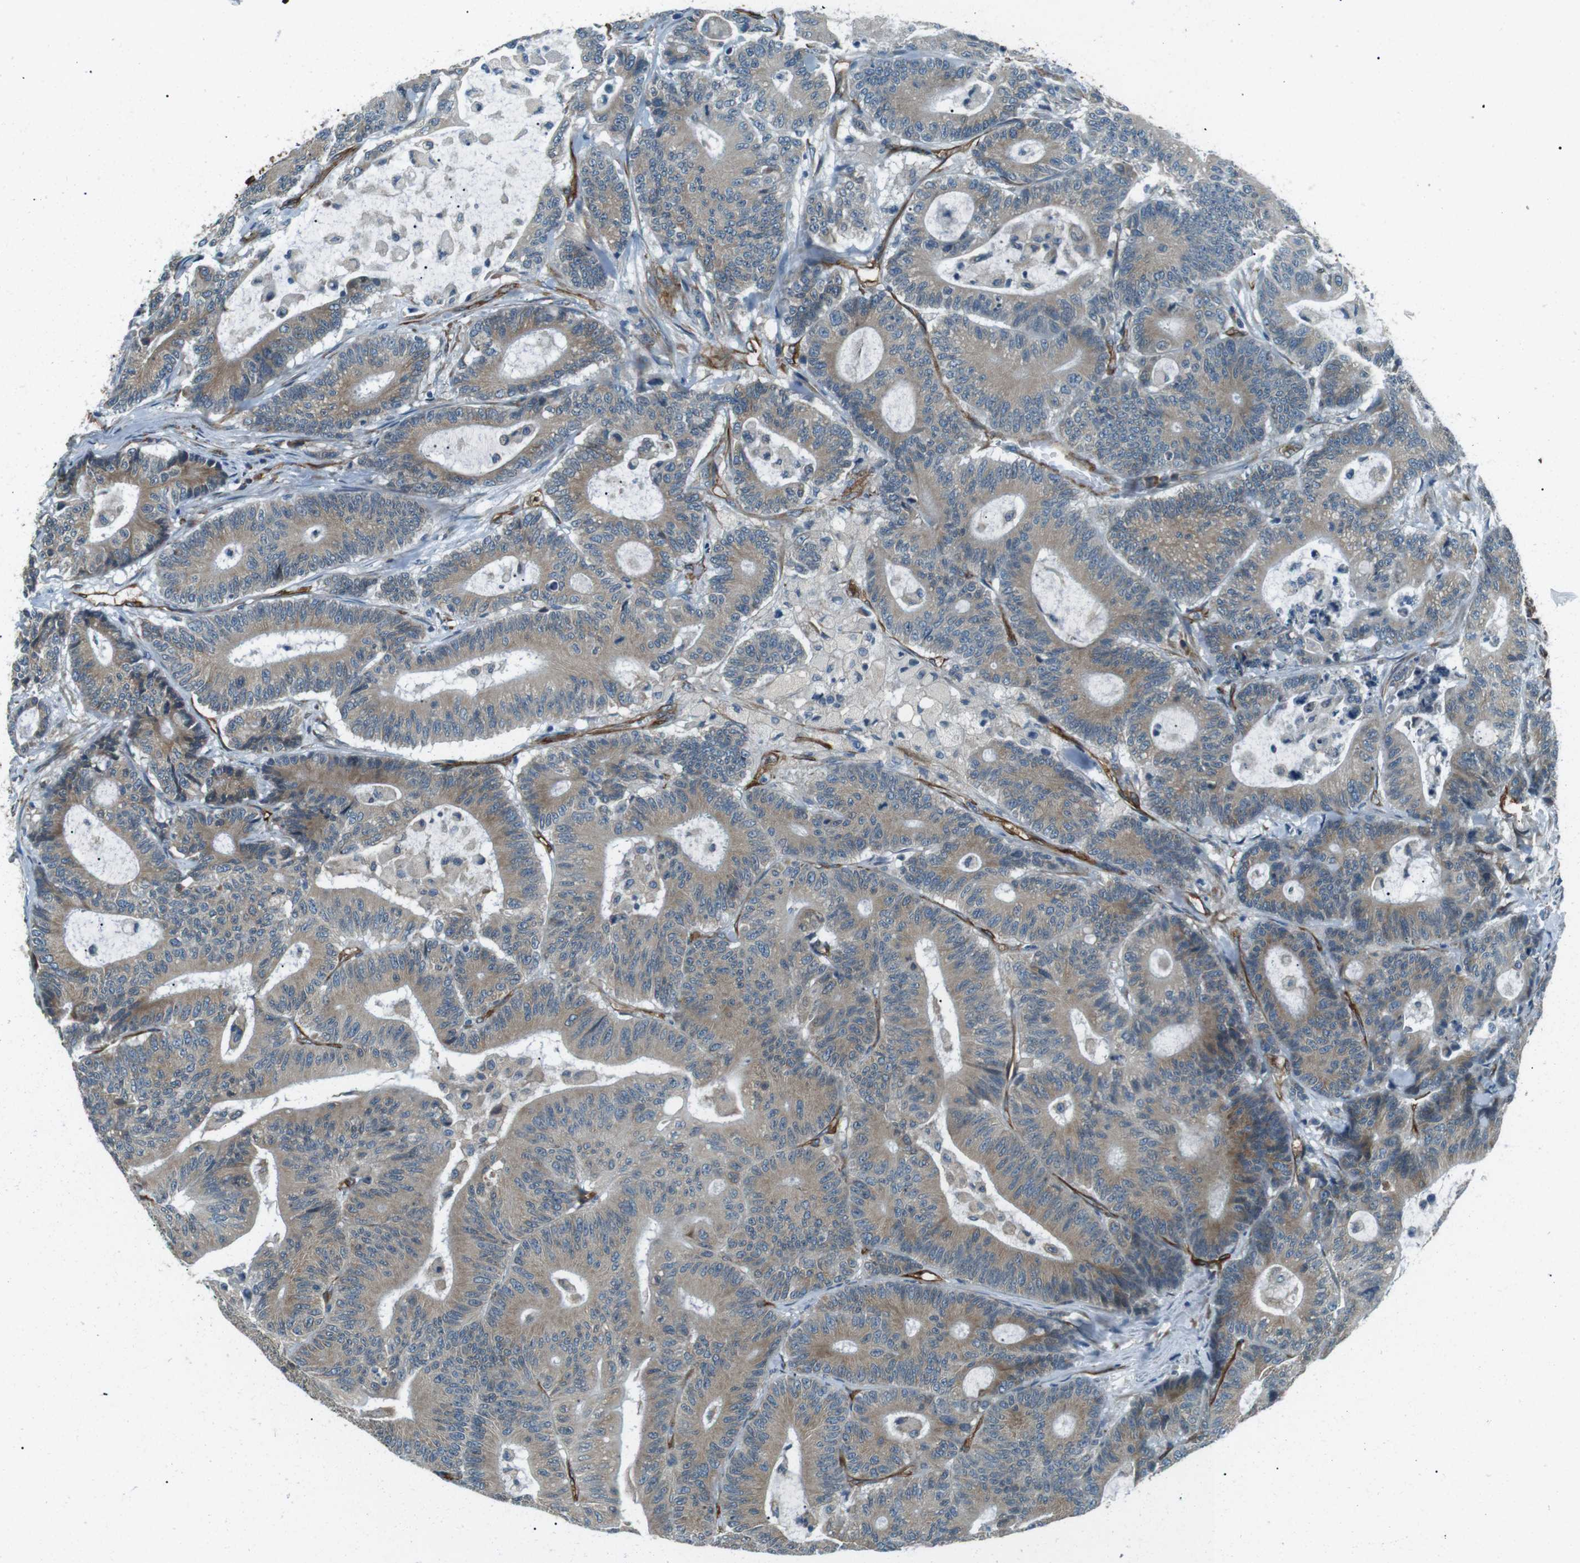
{"staining": {"intensity": "weak", "quantity": "25%-75%", "location": "cytoplasmic/membranous"}, "tissue": "colorectal cancer", "cell_type": "Tumor cells", "image_type": "cancer", "snomed": [{"axis": "morphology", "description": "Adenocarcinoma, NOS"}, {"axis": "topography", "description": "Colon"}], "caption": "DAB (3,3'-diaminobenzidine) immunohistochemical staining of human colorectal adenocarcinoma exhibits weak cytoplasmic/membranous protein positivity in about 25%-75% of tumor cells.", "gene": "ODR4", "patient": {"sex": "female", "age": 84}}